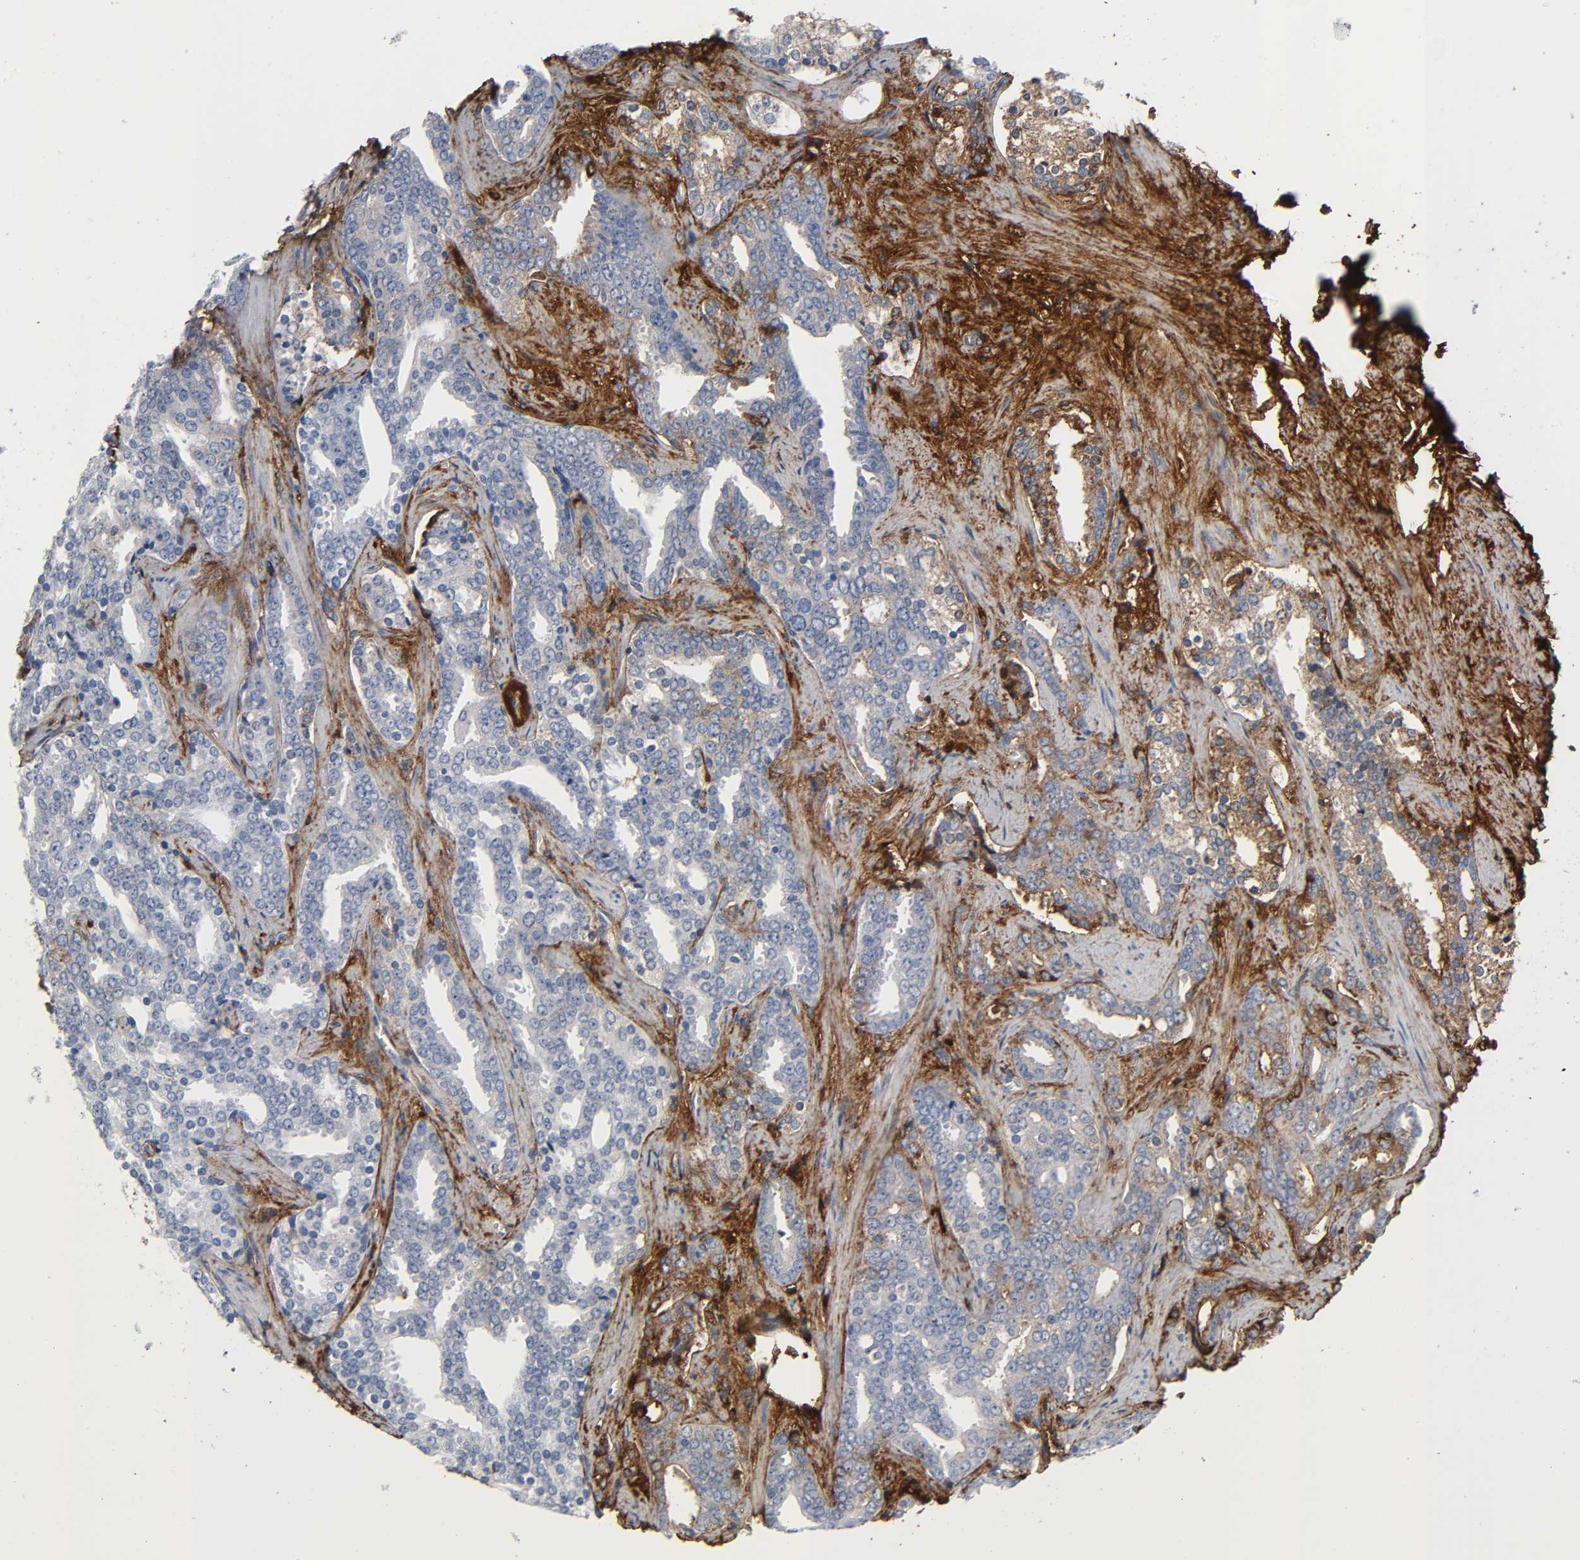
{"staining": {"intensity": "negative", "quantity": "none", "location": "none"}, "tissue": "prostate cancer", "cell_type": "Tumor cells", "image_type": "cancer", "snomed": [{"axis": "morphology", "description": "Adenocarcinoma, High grade"}, {"axis": "topography", "description": "Prostate"}], "caption": "This is a image of immunohistochemistry staining of high-grade adenocarcinoma (prostate), which shows no positivity in tumor cells.", "gene": "FBLN1", "patient": {"sex": "male", "age": 67}}